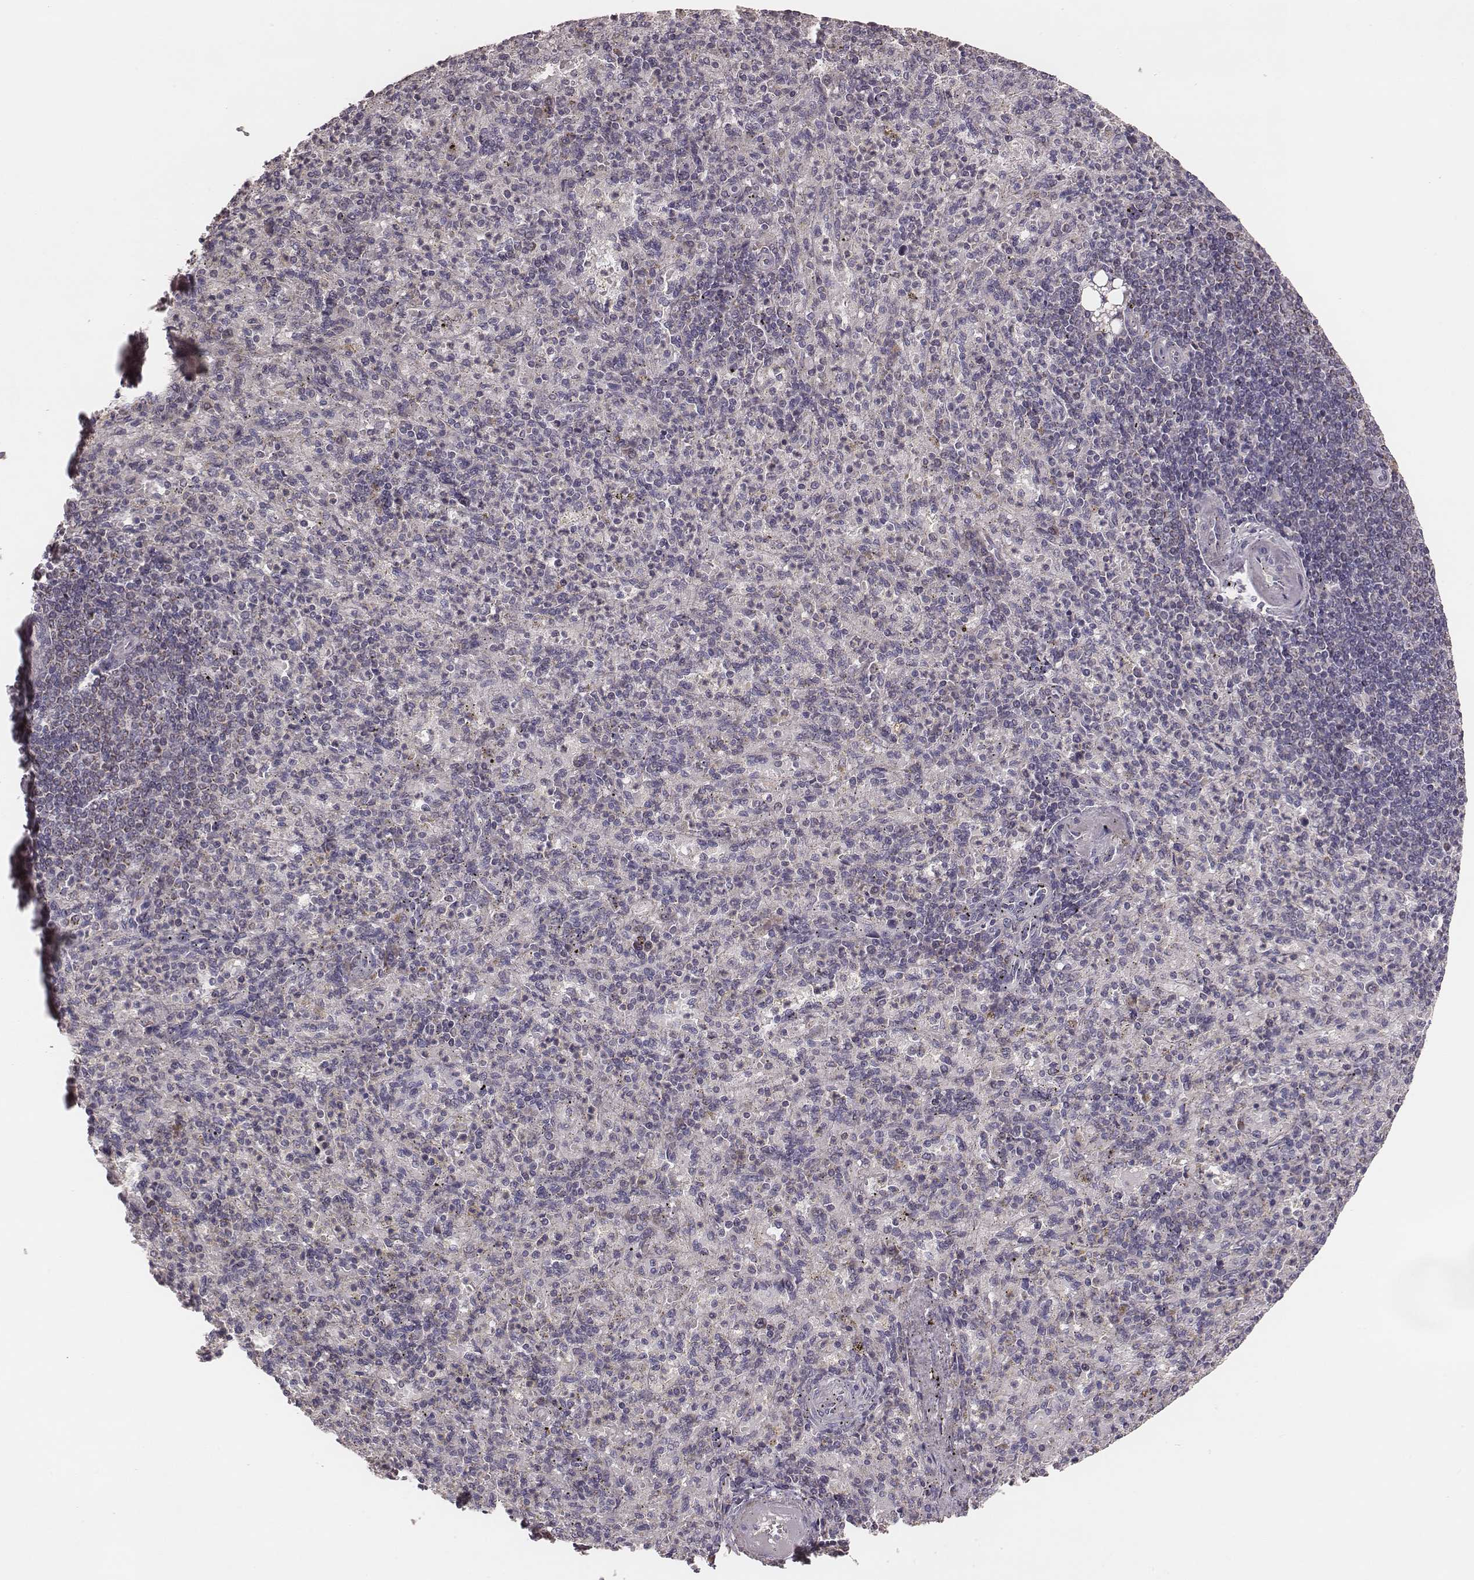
{"staining": {"intensity": "negative", "quantity": "none", "location": "none"}, "tissue": "spleen", "cell_type": "Cells in red pulp", "image_type": "normal", "snomed": [{"axis": "morphology", "description": "Normal tissue, NOS"}, {"axis": "topography", "description": "Spleen"}], "caption": "An image of human spleen is negative for staining in cells in red pulp. (DAB IHC with hematoxylin counter stain).", "gene": "HAVCR1", "patient": {"sex": "female", "age": 74}}